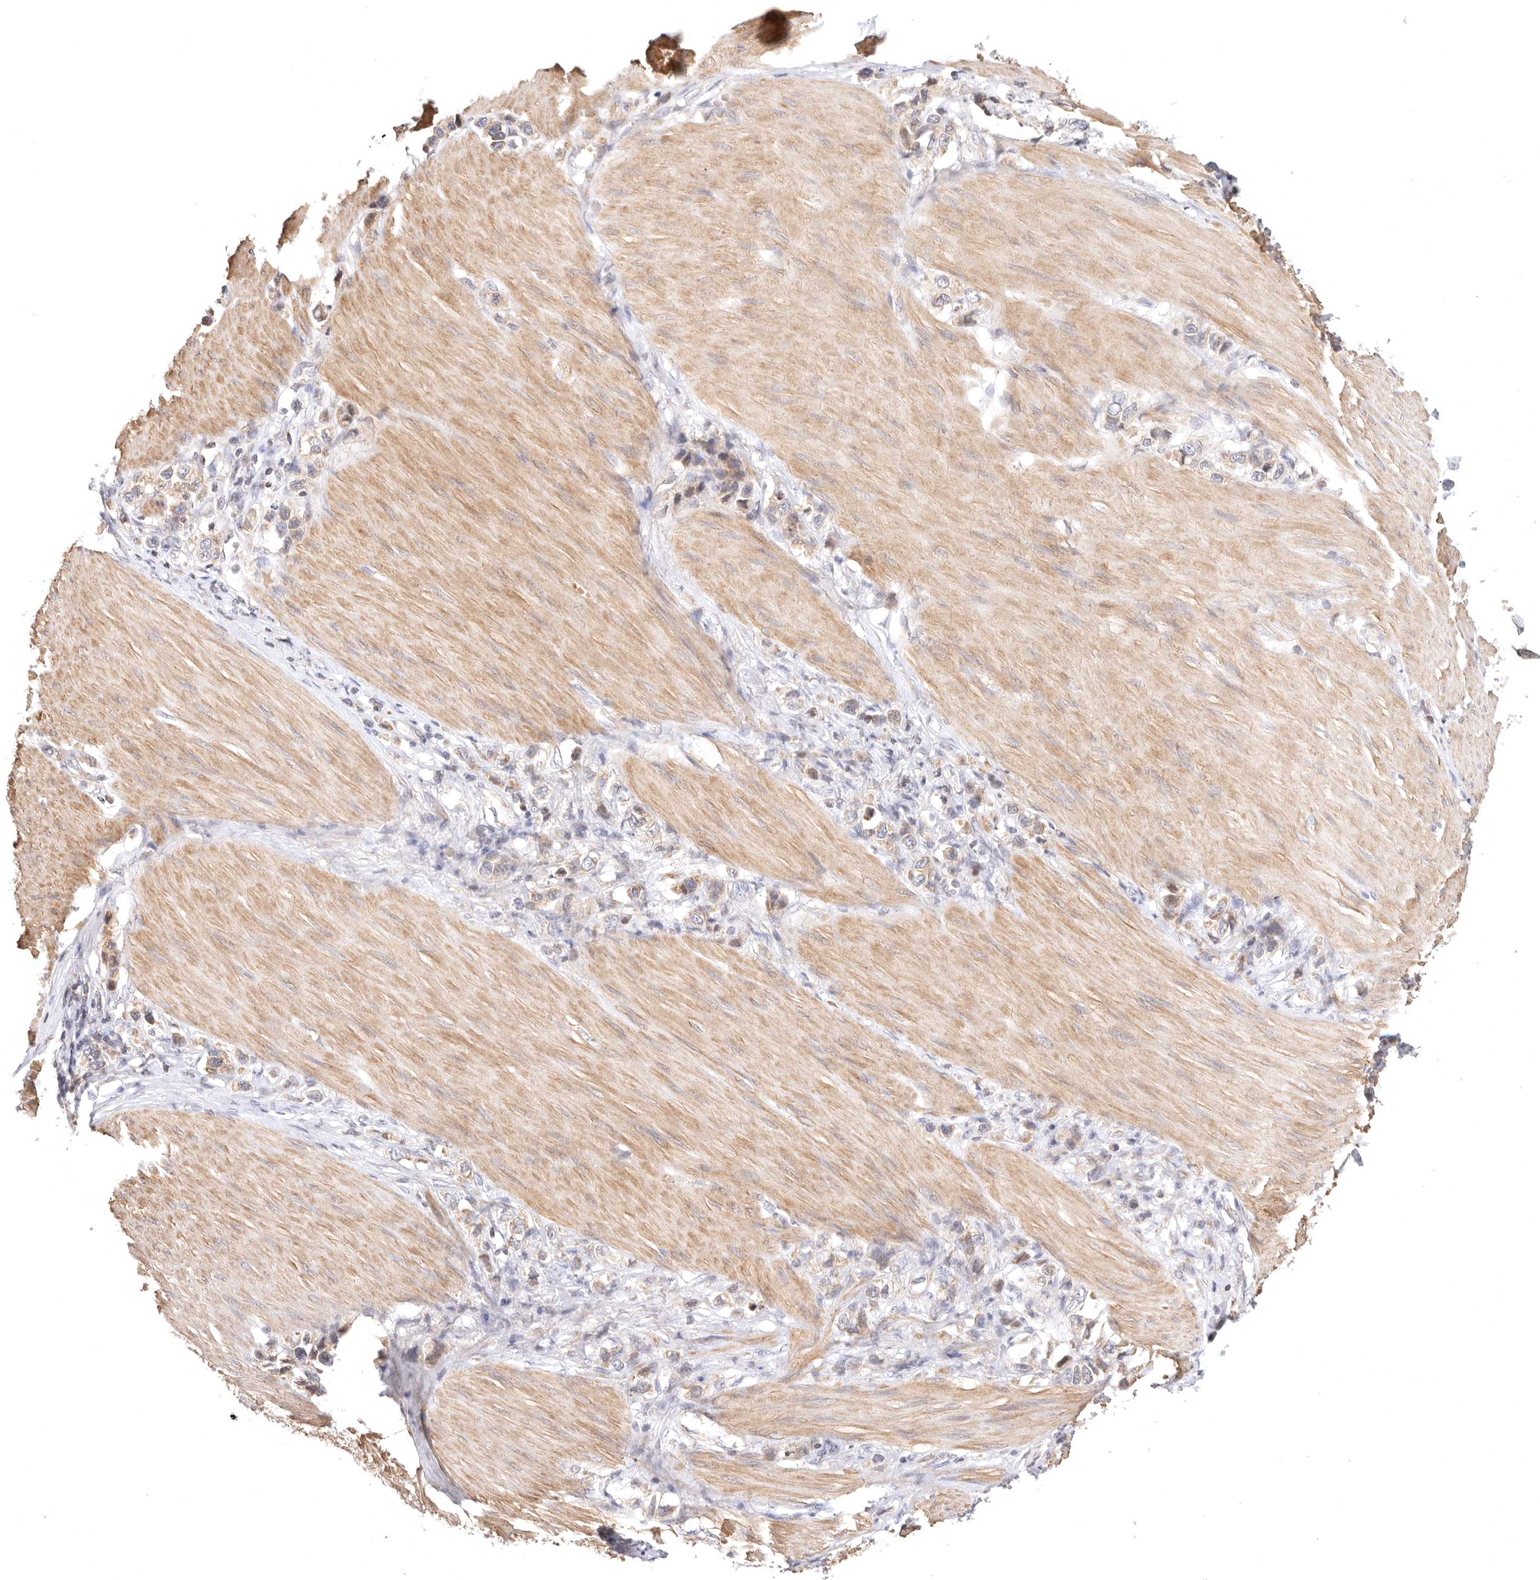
{"staining": {"intensity": "weak", "quantity": "<25%", "location": "cytoplasmic/membranous"}, "tissue": "stomach cancer", "cell_type": "Tumor cells", "image_type": "cancer", "snomed": [{"axis": "morphology", "description": "Adenocarcinoma, NOS"}, {"axis": "topography", "description": "Stomach"}], "caption": "Tumor cells are negative for protein expression in human adenocarcinoma (stomach).", "gene": "KCMF1", "patient": {"sex": "female", "age": 65}}